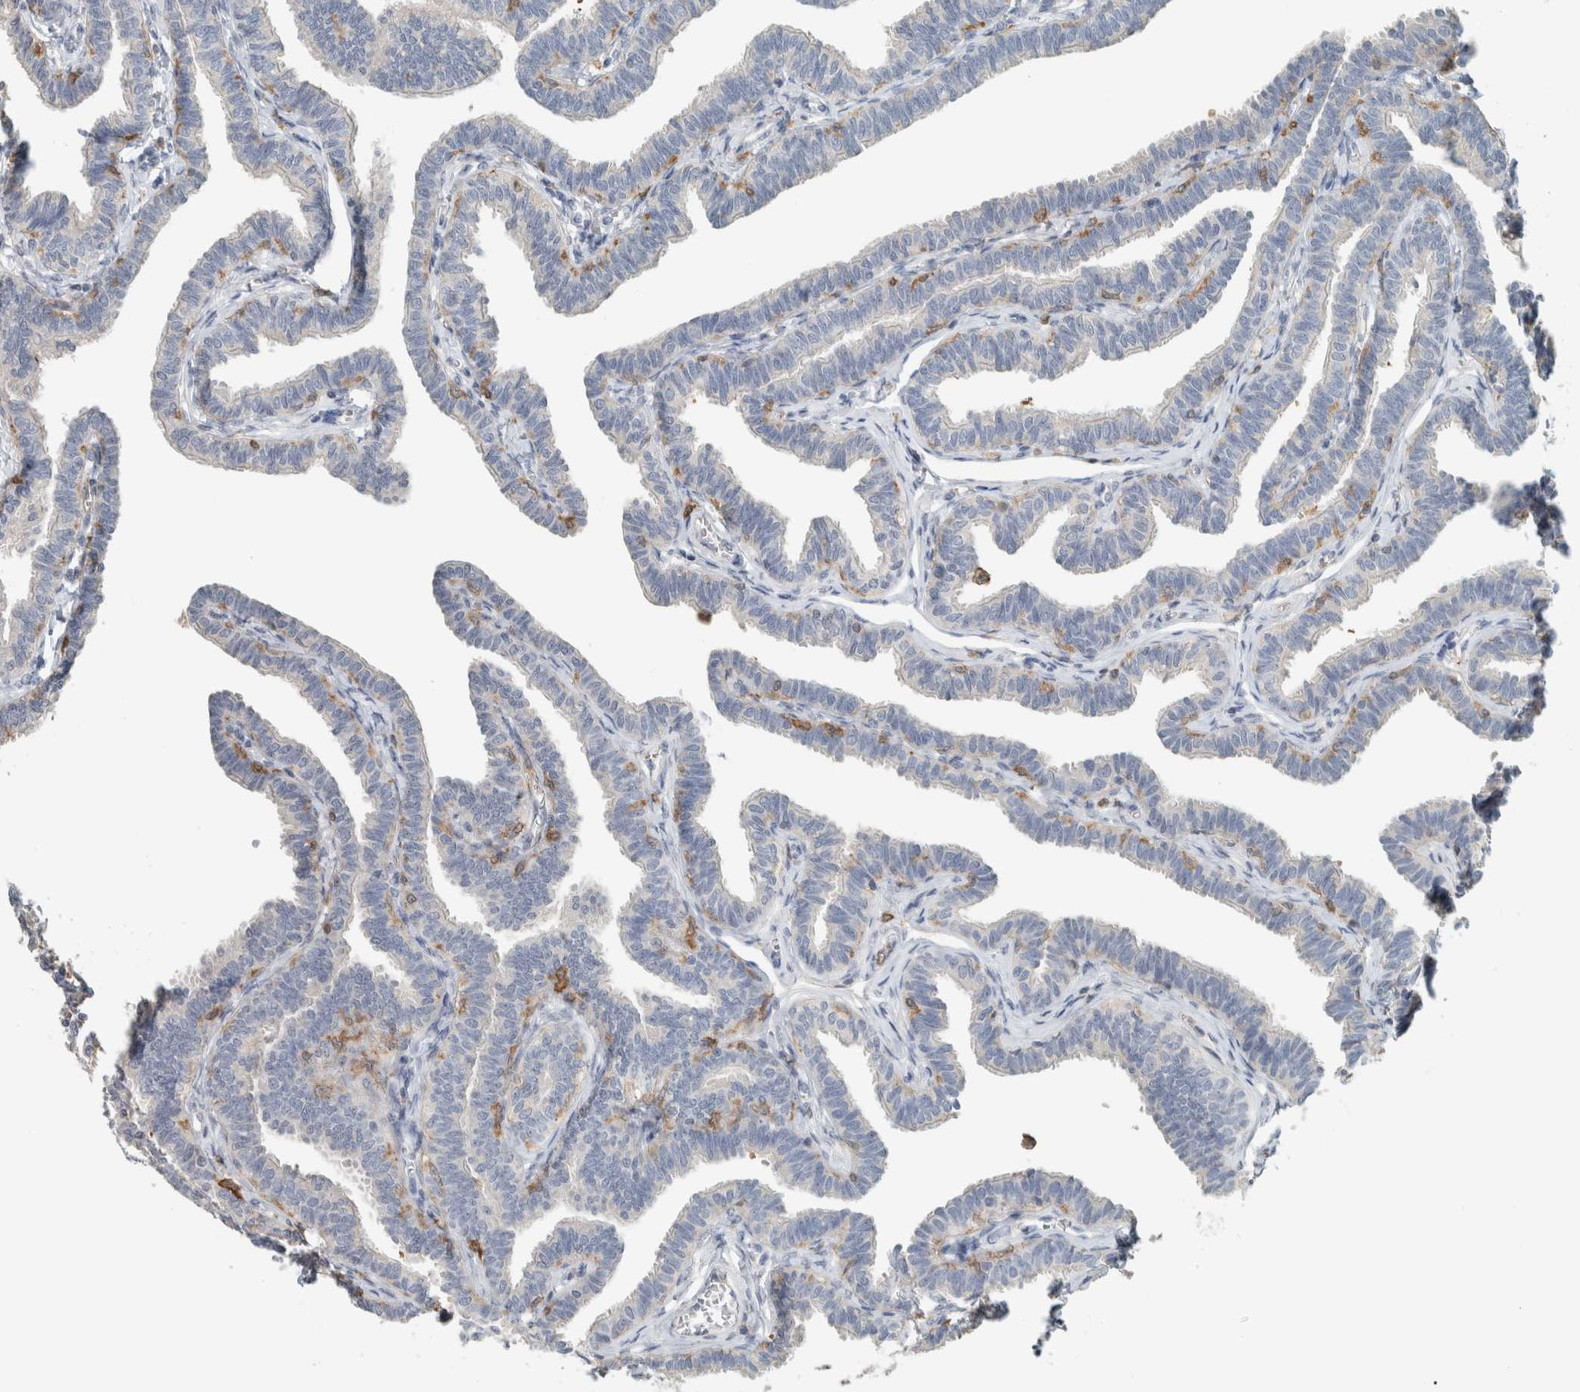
{"staining": {"intensity": "negative", "quantity": "none", "location": "none"}, "tissue": "fallopian tube", "cell_type": "Glandular cells", "image_type": "normal", "snomed": [{"axis": "morphology", "description": "Normal tissue, NOS"}, {"axis": "topography", "description": "Fallopian tube"}, {"axis": "topography", "description": "Ovary"}], "caption": "There is no significant expression in glandular cells of fallopian tube. (Brightfield microscopy of DAB immunohistochemistry at high magnification).", "gene": "SCIN", "patient": {"sex": "female", "age": 23}}